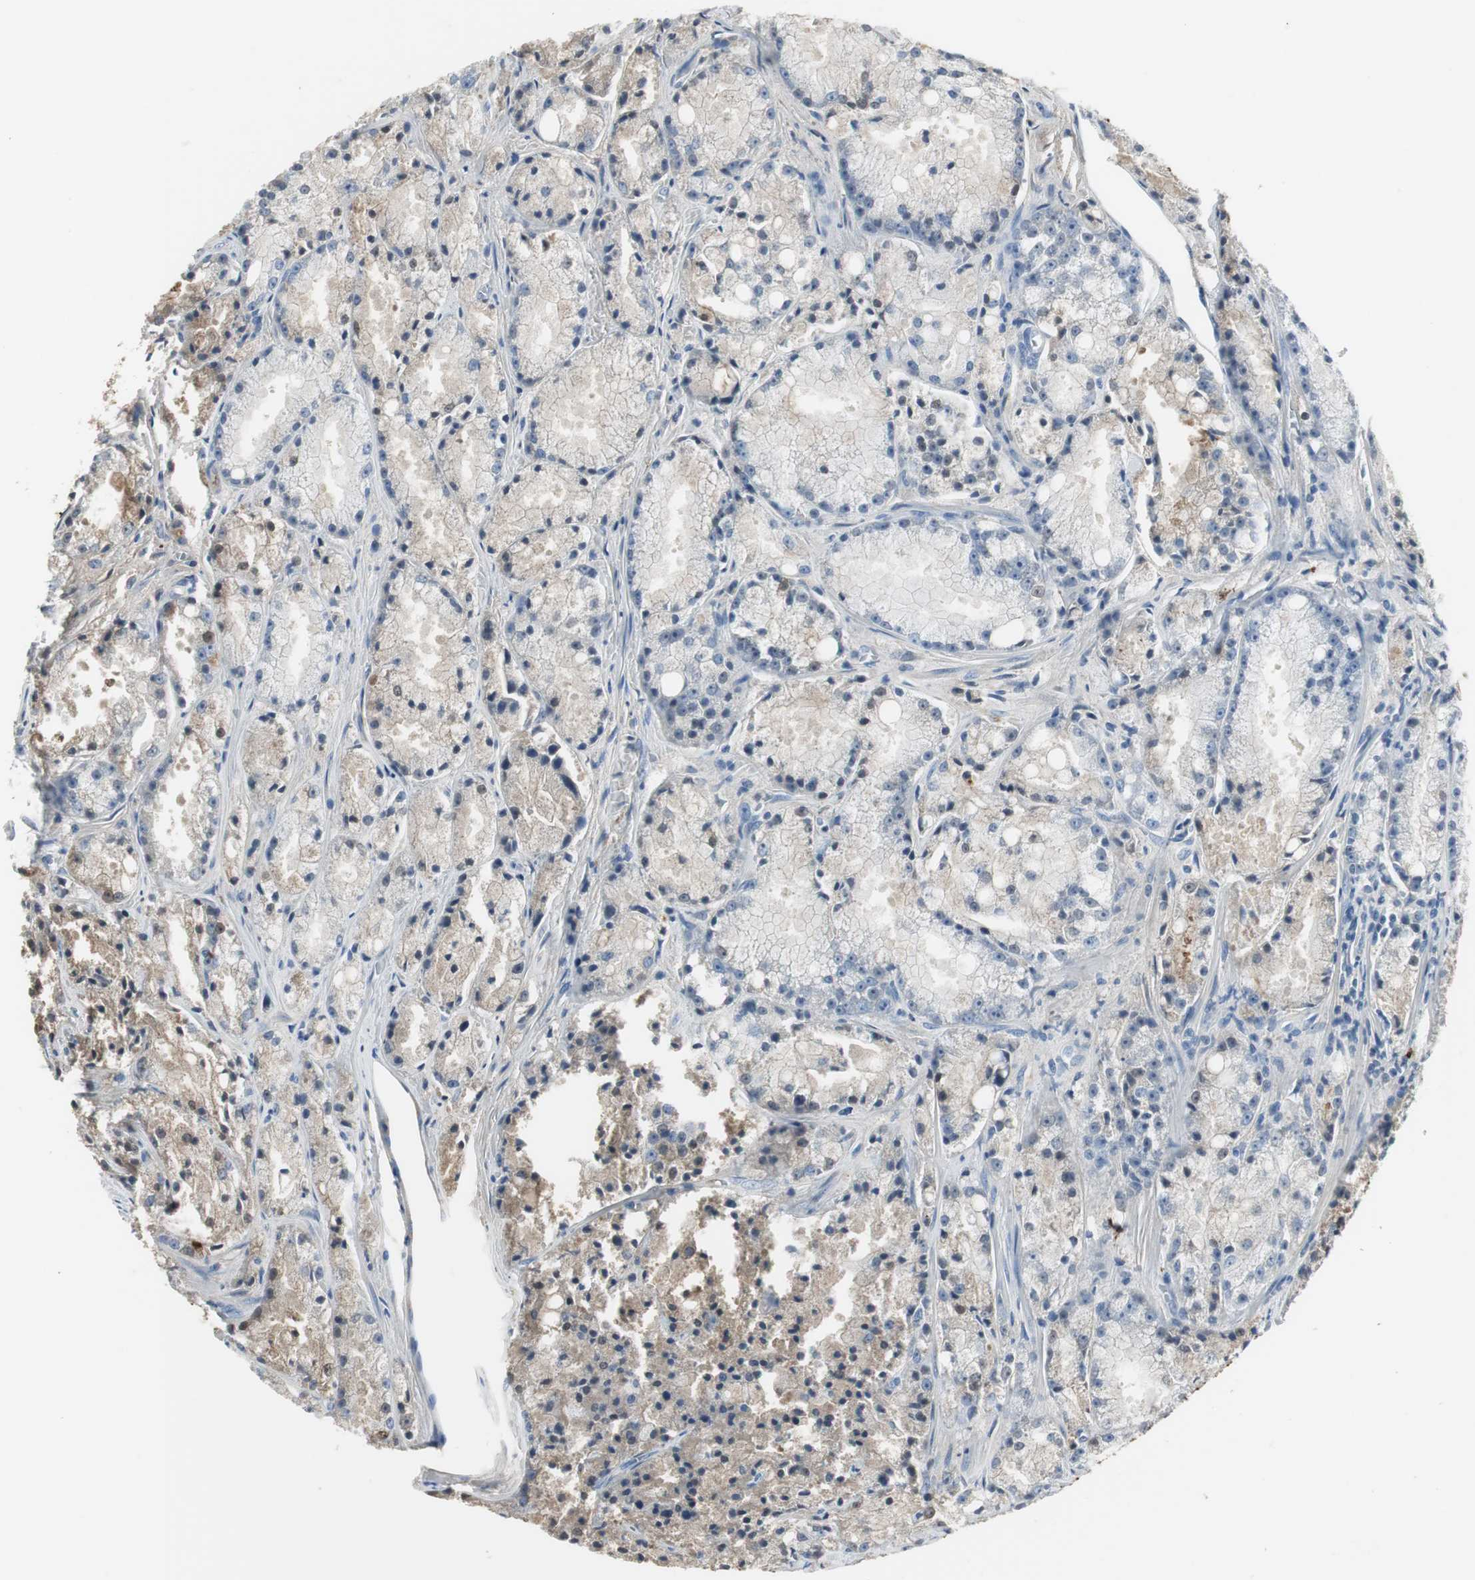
{"staining": {"intensity": "negative", "quantity": "none", "location": "none"}, "tissue": "prostate cancer", "cell_type": "Tumor cells", "image_type": "cancer", "snomed": [{"axis": "morphology", "description": "Adenocarcinoma, Low grade"}, {"axis": "topography", "description": "Prostate"}], "caption": "The IHC micrograph has no significant staining in tumor cells of prostate cancer tissue.", "gene": "IGHA1", "patient": {"sex": "male", "age": 64}}